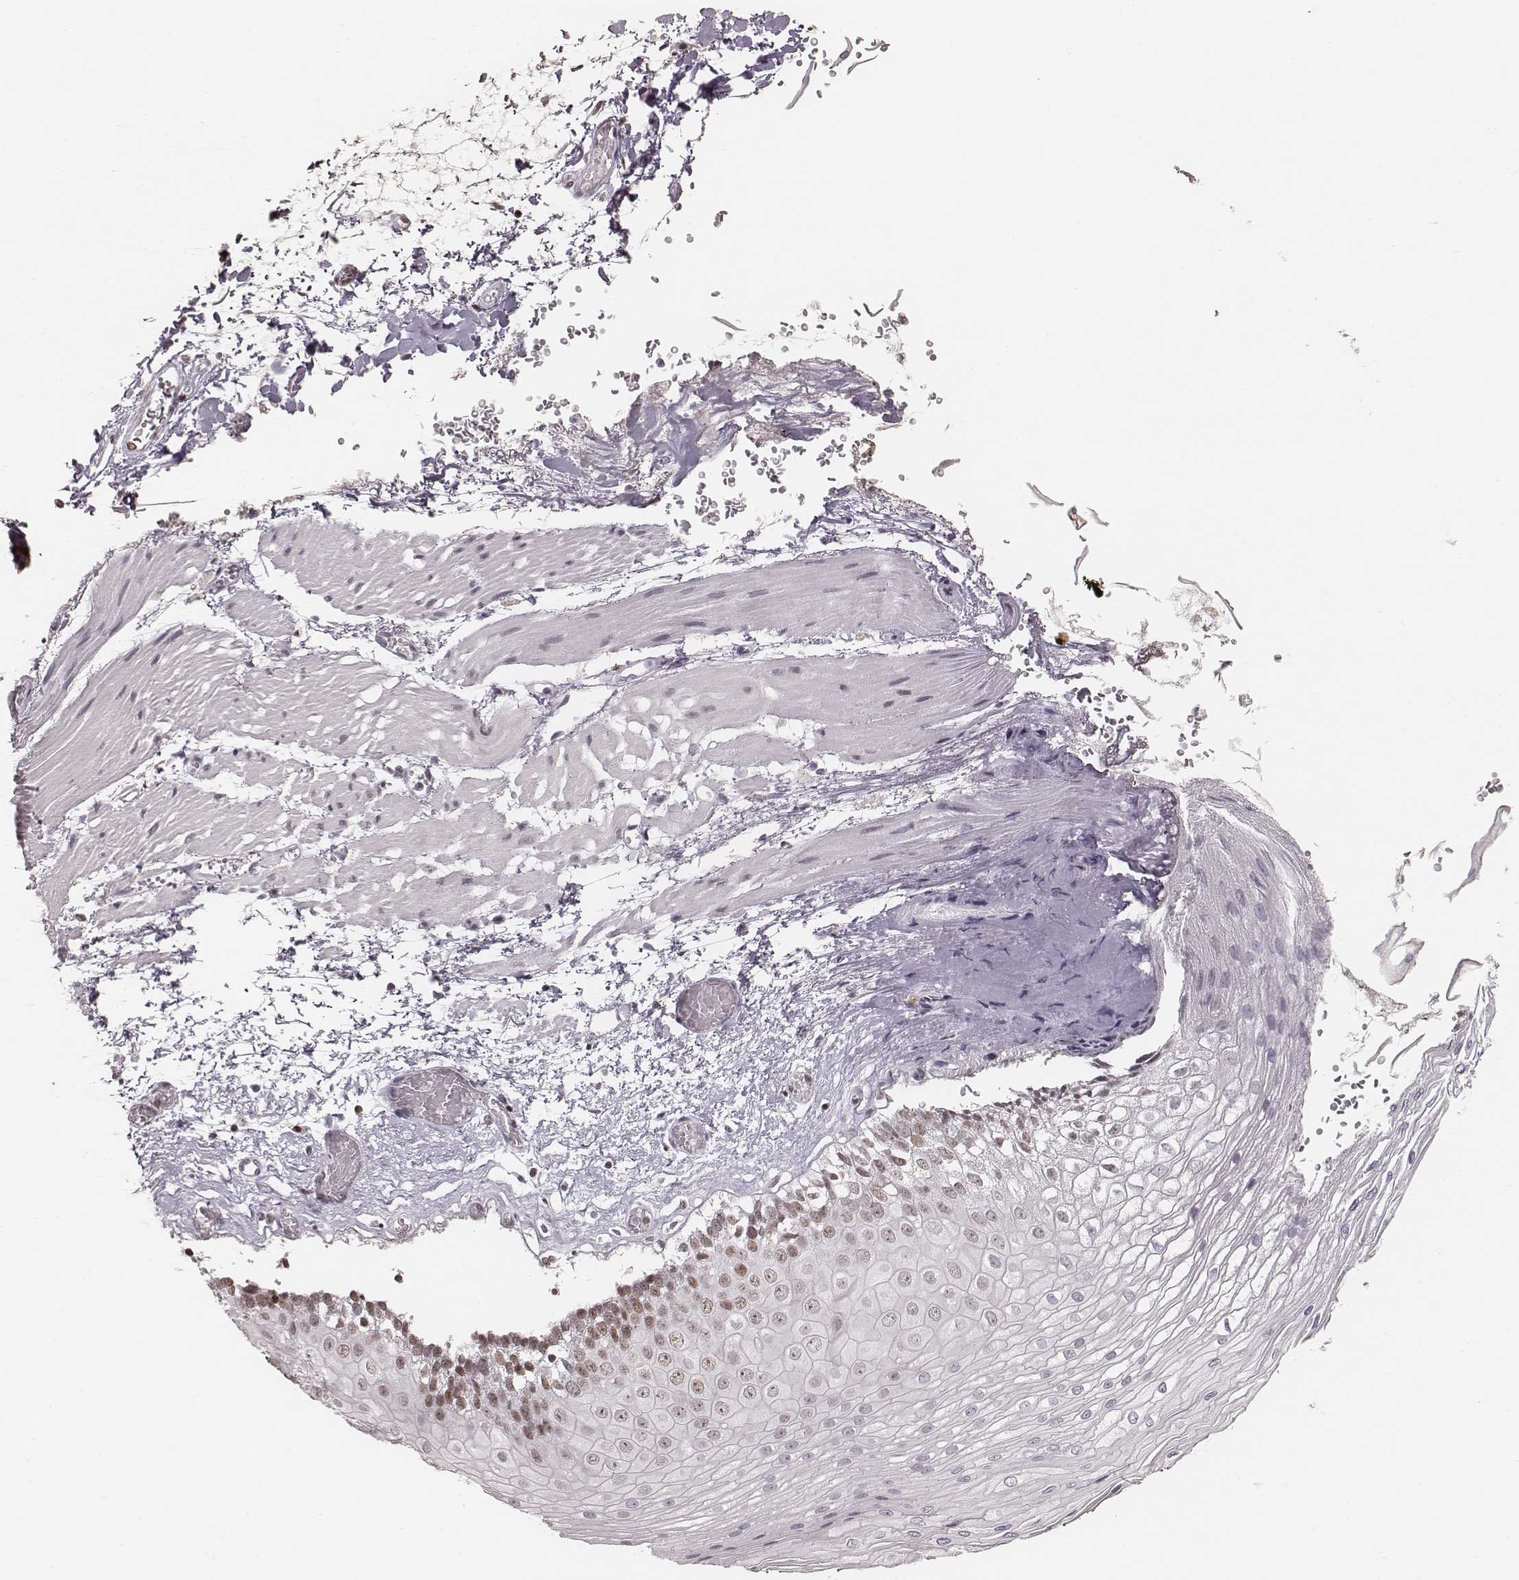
{"staining": {"intensity": "strong", "quantity": ">75%", "location": "nuclear"}, "tissue": "esophagus", "cell_type": "Squamous epithelial cells", "image_type": "normal", "snomed": [{"axis": "morphology", "description": "Normal tissue, NOS"}, {"axis": "topography", "description": "Esophagus"}], "caption": "Benign esophagus exhibits strong nuclear positivity in approximately >75% of squamous epithelial cells, visualized by immunohistochemistry.", "gene": "PARP1", "patient": {"sex": "female", "age": 62}}